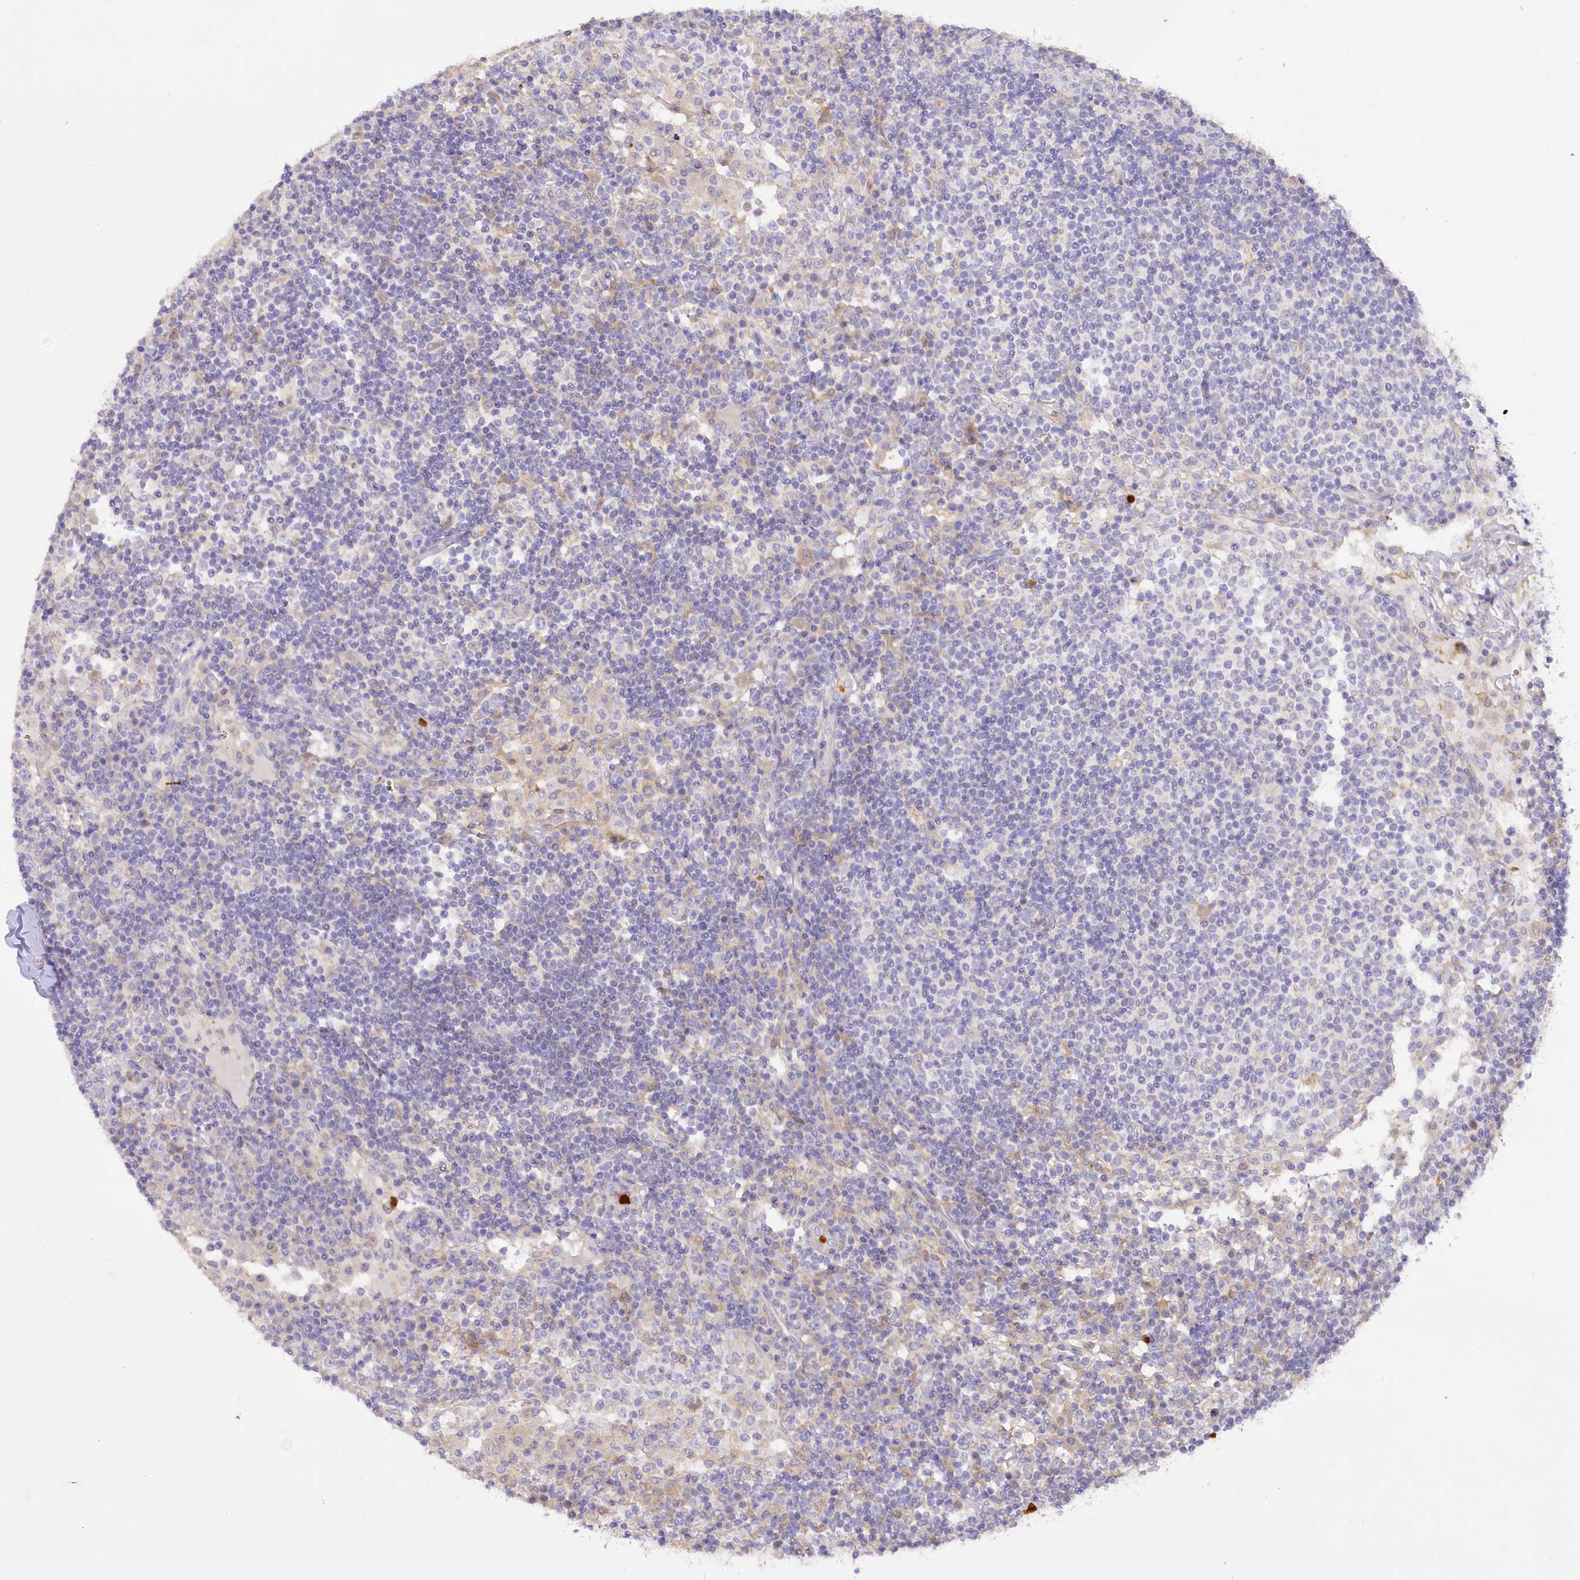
{"staining": {"intensity": "strong", "quantity": "<25%", "location": "cytoplasmic/membranous"}, "tissue": "lymph node", "cell_type": "Germinal center cells", "image_type": "normal", "snomed": [{"axis": "morphology", "description": "Normal tissue, NOS"}, {"axis": "topography", "description": "Lymph node"}], "caption": "Lymph node stained for a protein (brown) displays strong cytoplasmic/membranous positive staining in approximately <25% of germinal center cells.", "gene": "DPYD", "patient": {"sex": "female", "age": 53}}